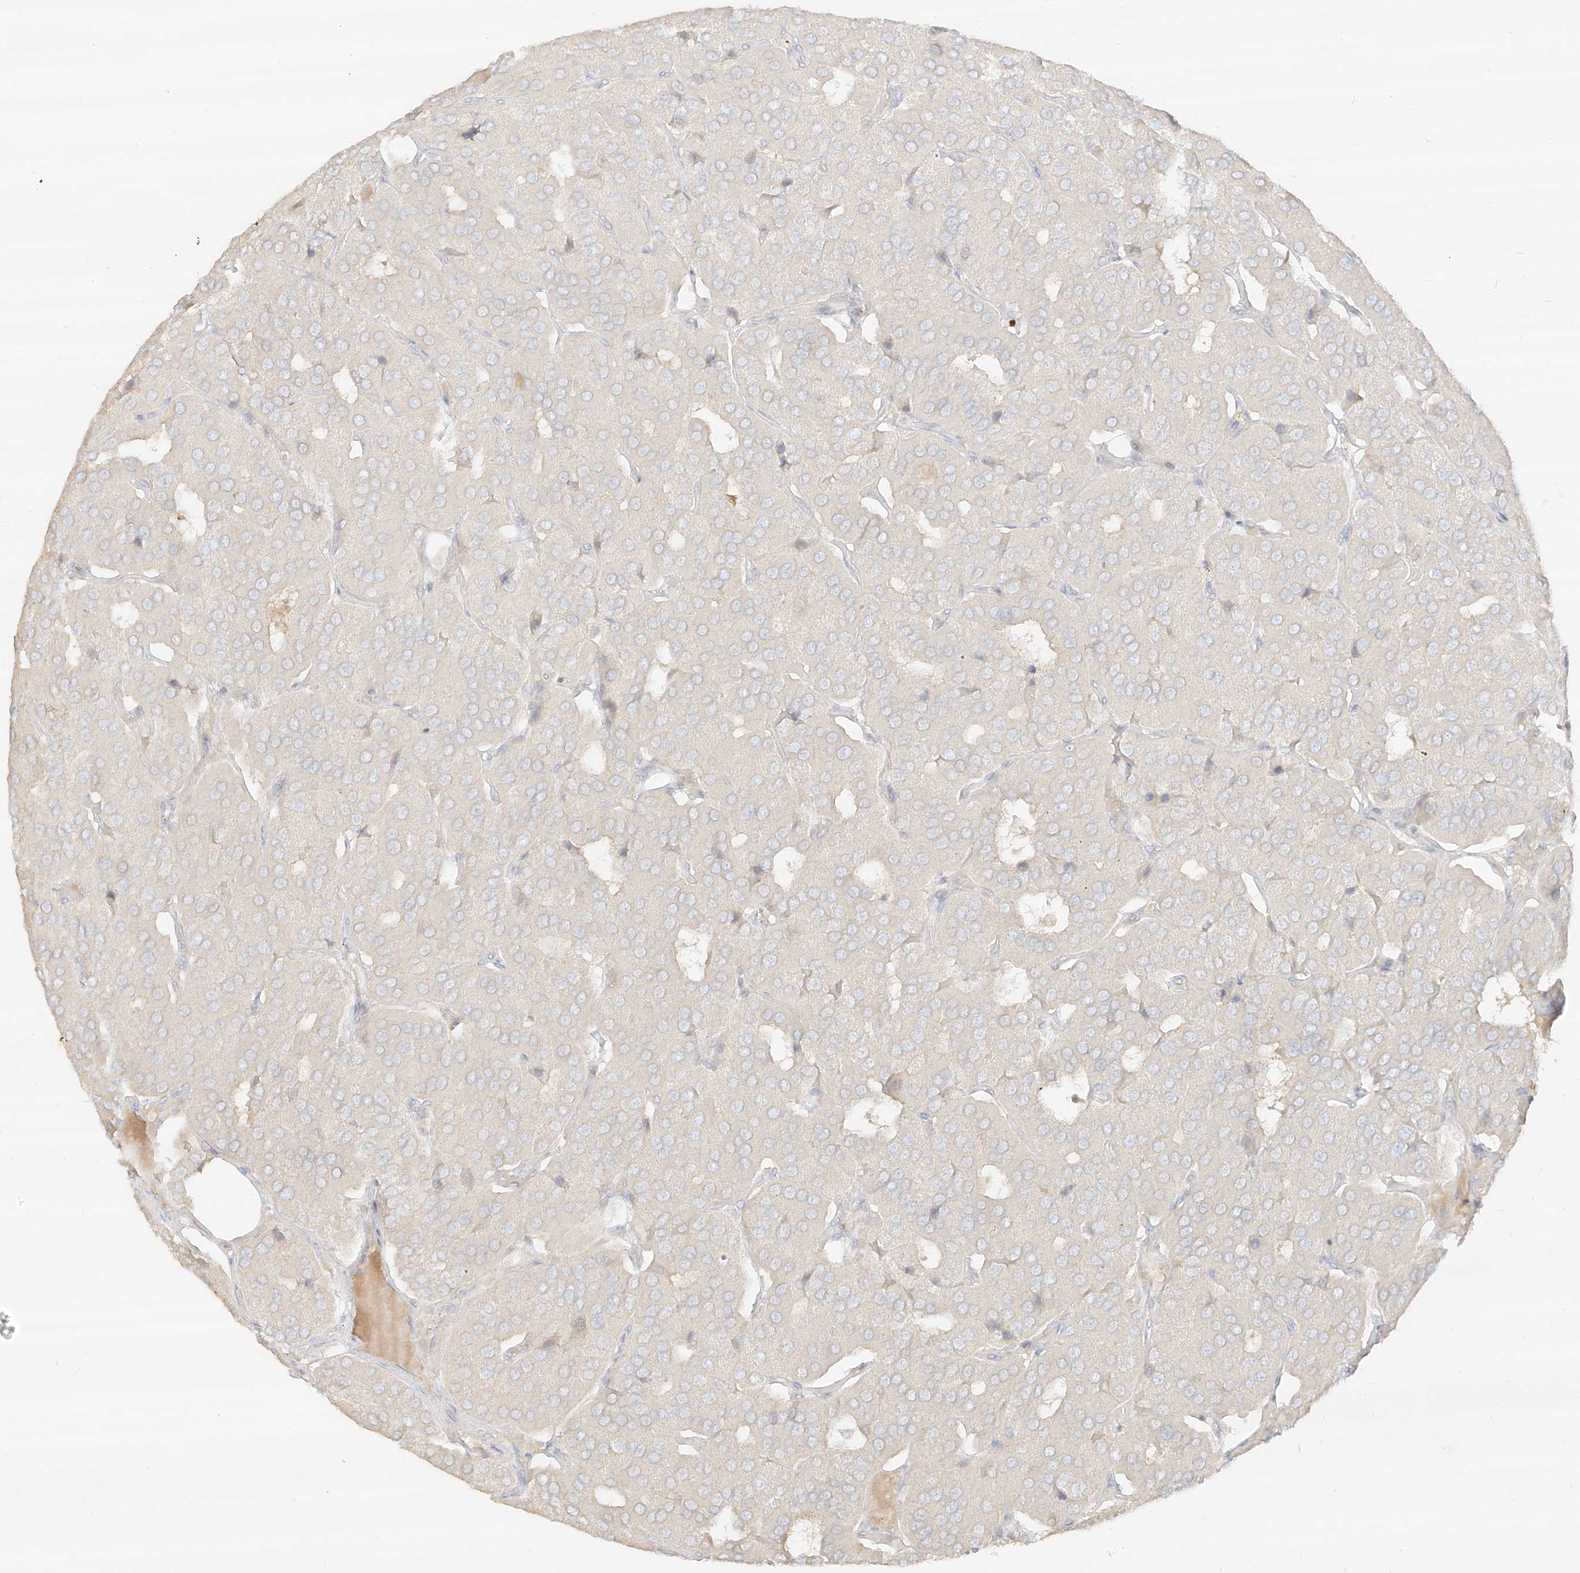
{"staining": {"intensity": "negative", "quantity": "none", "location": "none"}, "tissue": "parathyroid gland", "cell_type": "Glandular cells", "image_type": "normal", "snomed": [{"axis": "morphology", "description": "Normal tissue, NOS"}, {"axis": "morphology", "description": "Adenoma, NOS"}, {"axis": "topography", "description": "Parathyroid gland"}], "caption": "A histopathology image of parathyroid gland stained for a protein demonstrates no brown staining in glandular cells. (Stains: DAB immunohistochemistry (IHC) with hematoxylin counter stain, Microscopy: brightfield microscopy at high magnification).", "gene": "LIPT1", "patient": {"sex": "female", "age": 86}}